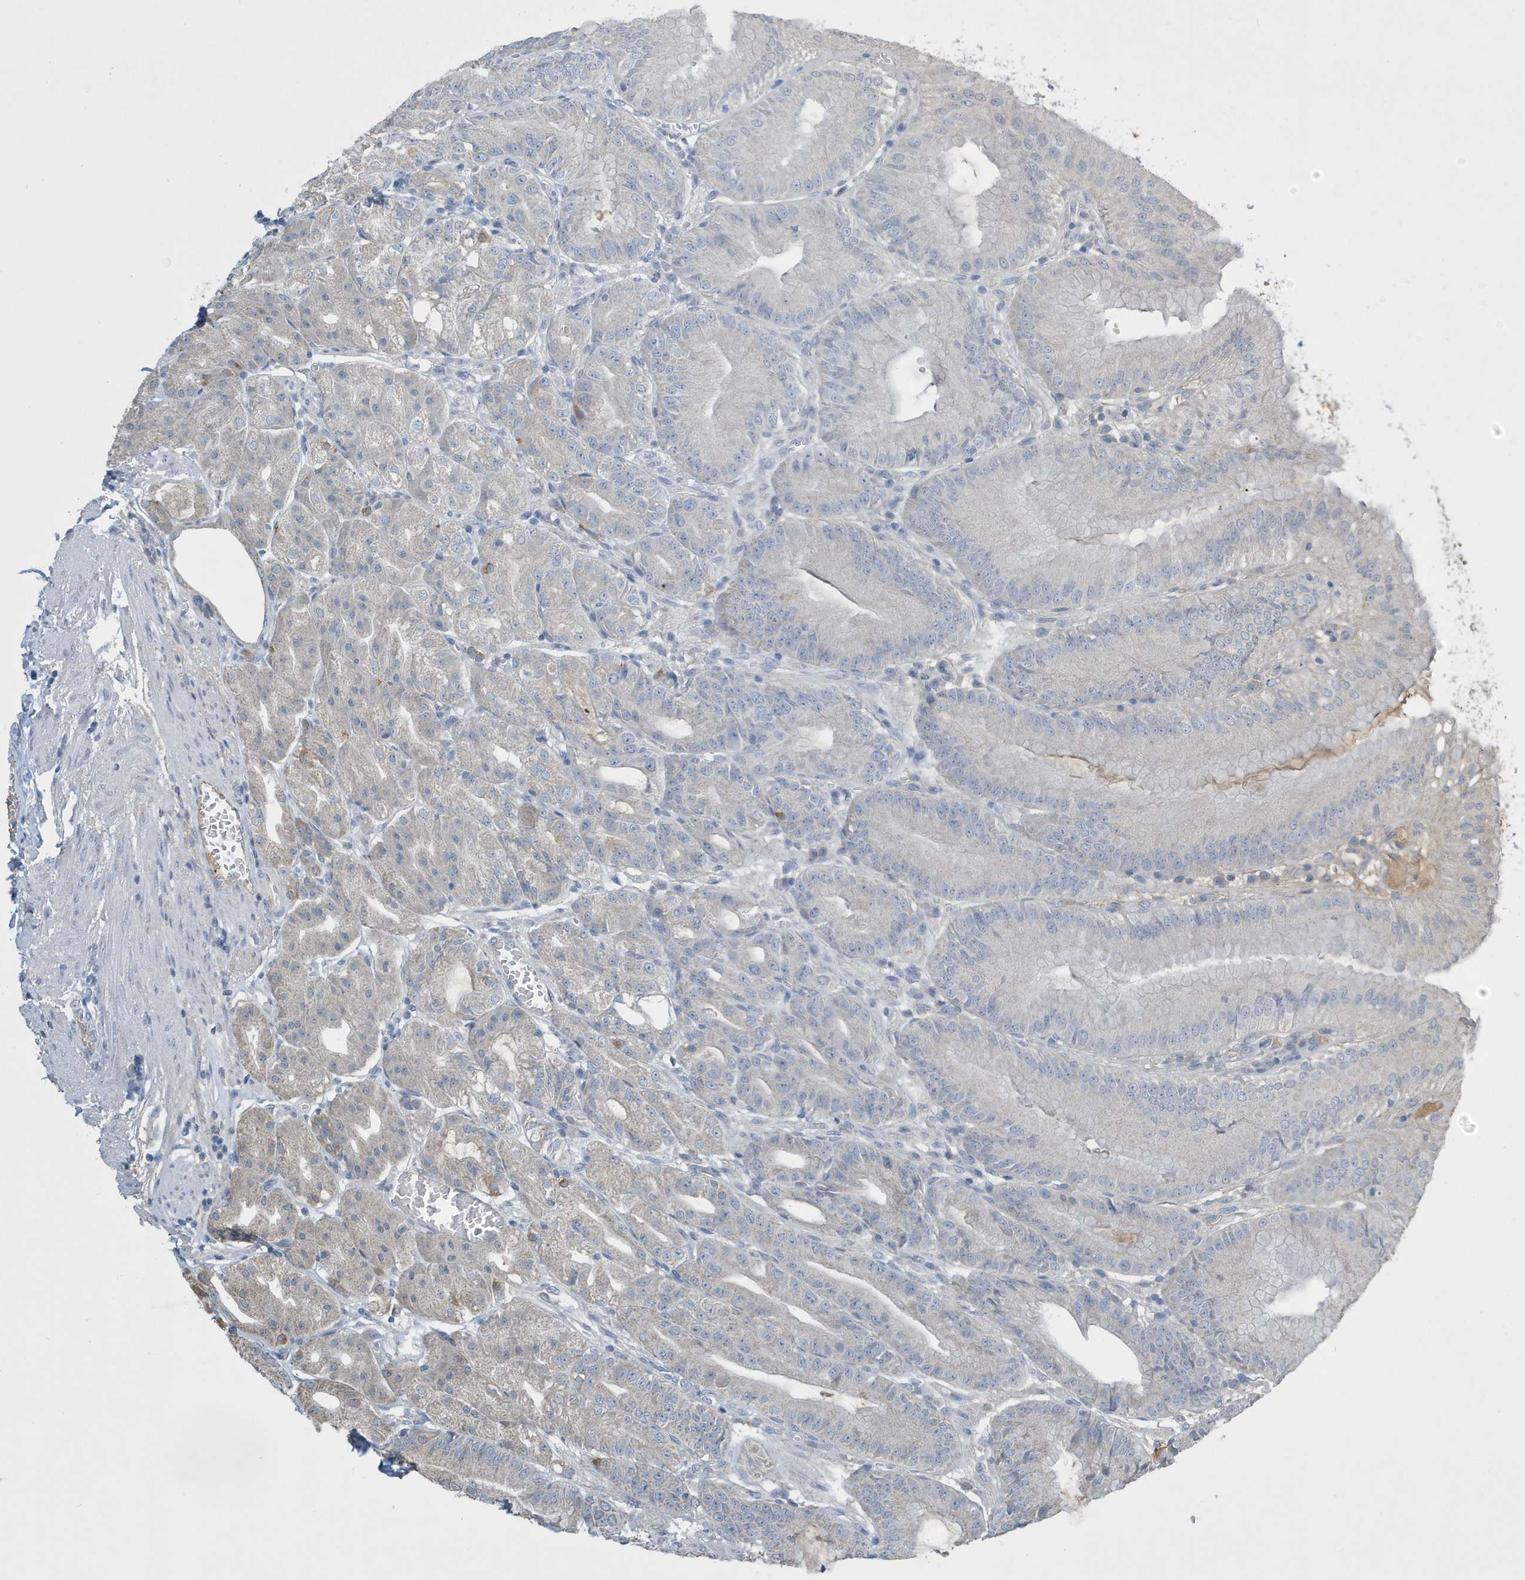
{"staining": {"intensity": "negative", "quantity": "none", "location": "none"}, "tissue": "stomach", "cell_type": "Glandular cells", "image_type": "normal", "snomed": [{"axis": "morphology", "description": "Normal tissue, NOS"}, {"axis": "topography", "description": "Stomach, lower"}], "caption": "IHC image of benign human stomach stained for a protein (brown), which demonstrates no staining in glandular cells.", "gene": "UGT2B4", "patient": {"sex": "male", "age": 71}}